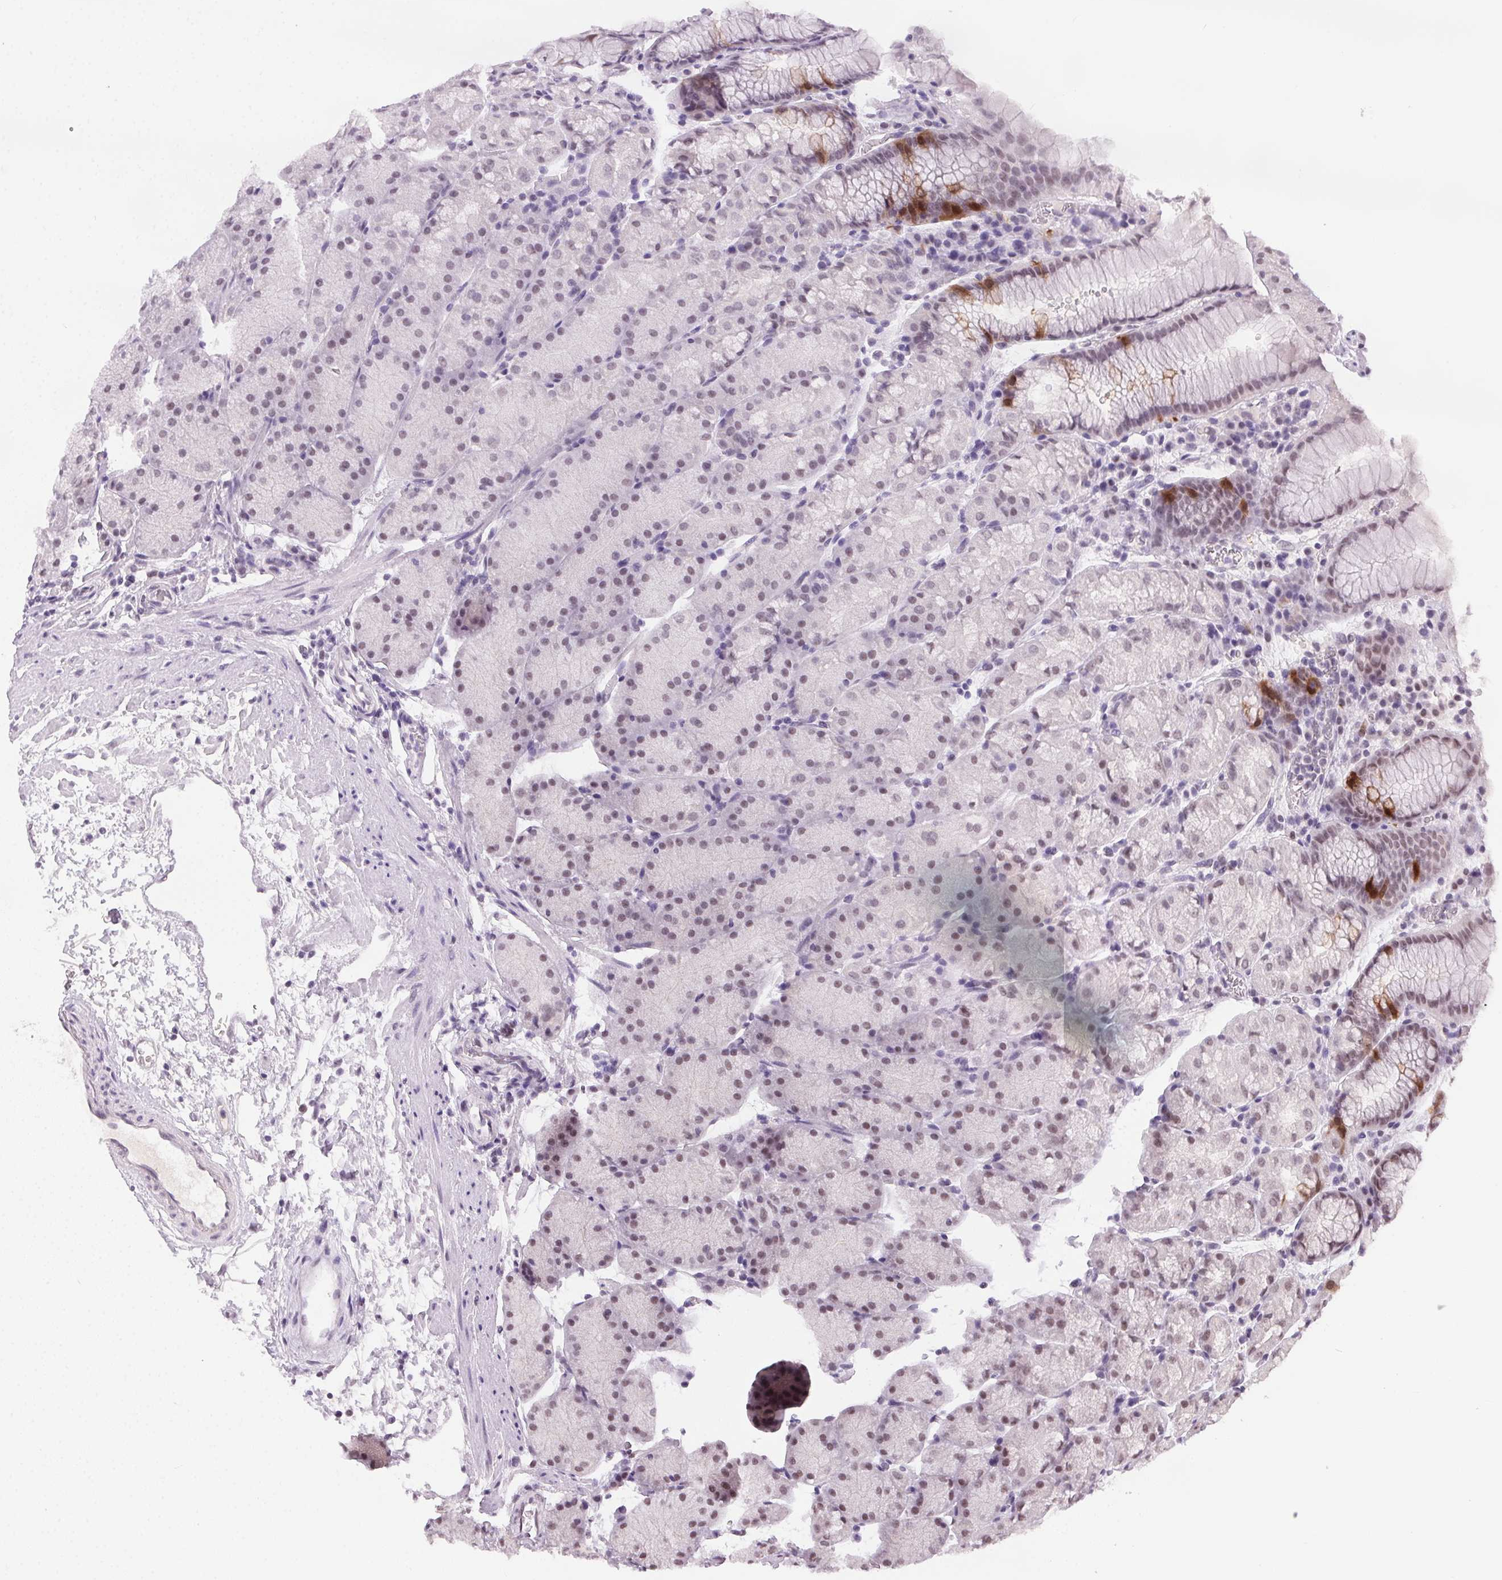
{"staining": {"intensity": "strong", "quantity": "25%-75%", "location": "cytoplasmic/membranous,nuclear"}, "tissue": "stomach", "cell_type": "Glandular cells", "image_type": "normal", "snomed": [{"axis": "morphology", "description": "Normal tissue, NOS"}, {"axis": "topography", "description": "Stomach, upper"}, {"axis": "topography", "description": "Stomach"}], "caption": "The micrograph demonstrates a brown stain indicating the presence of a protein in the cytoplasmic/membranous,nuclear of glandular cells in stomach.", "gene": "CD2BP2", "patient": {"sex": "male", "age": 76}}